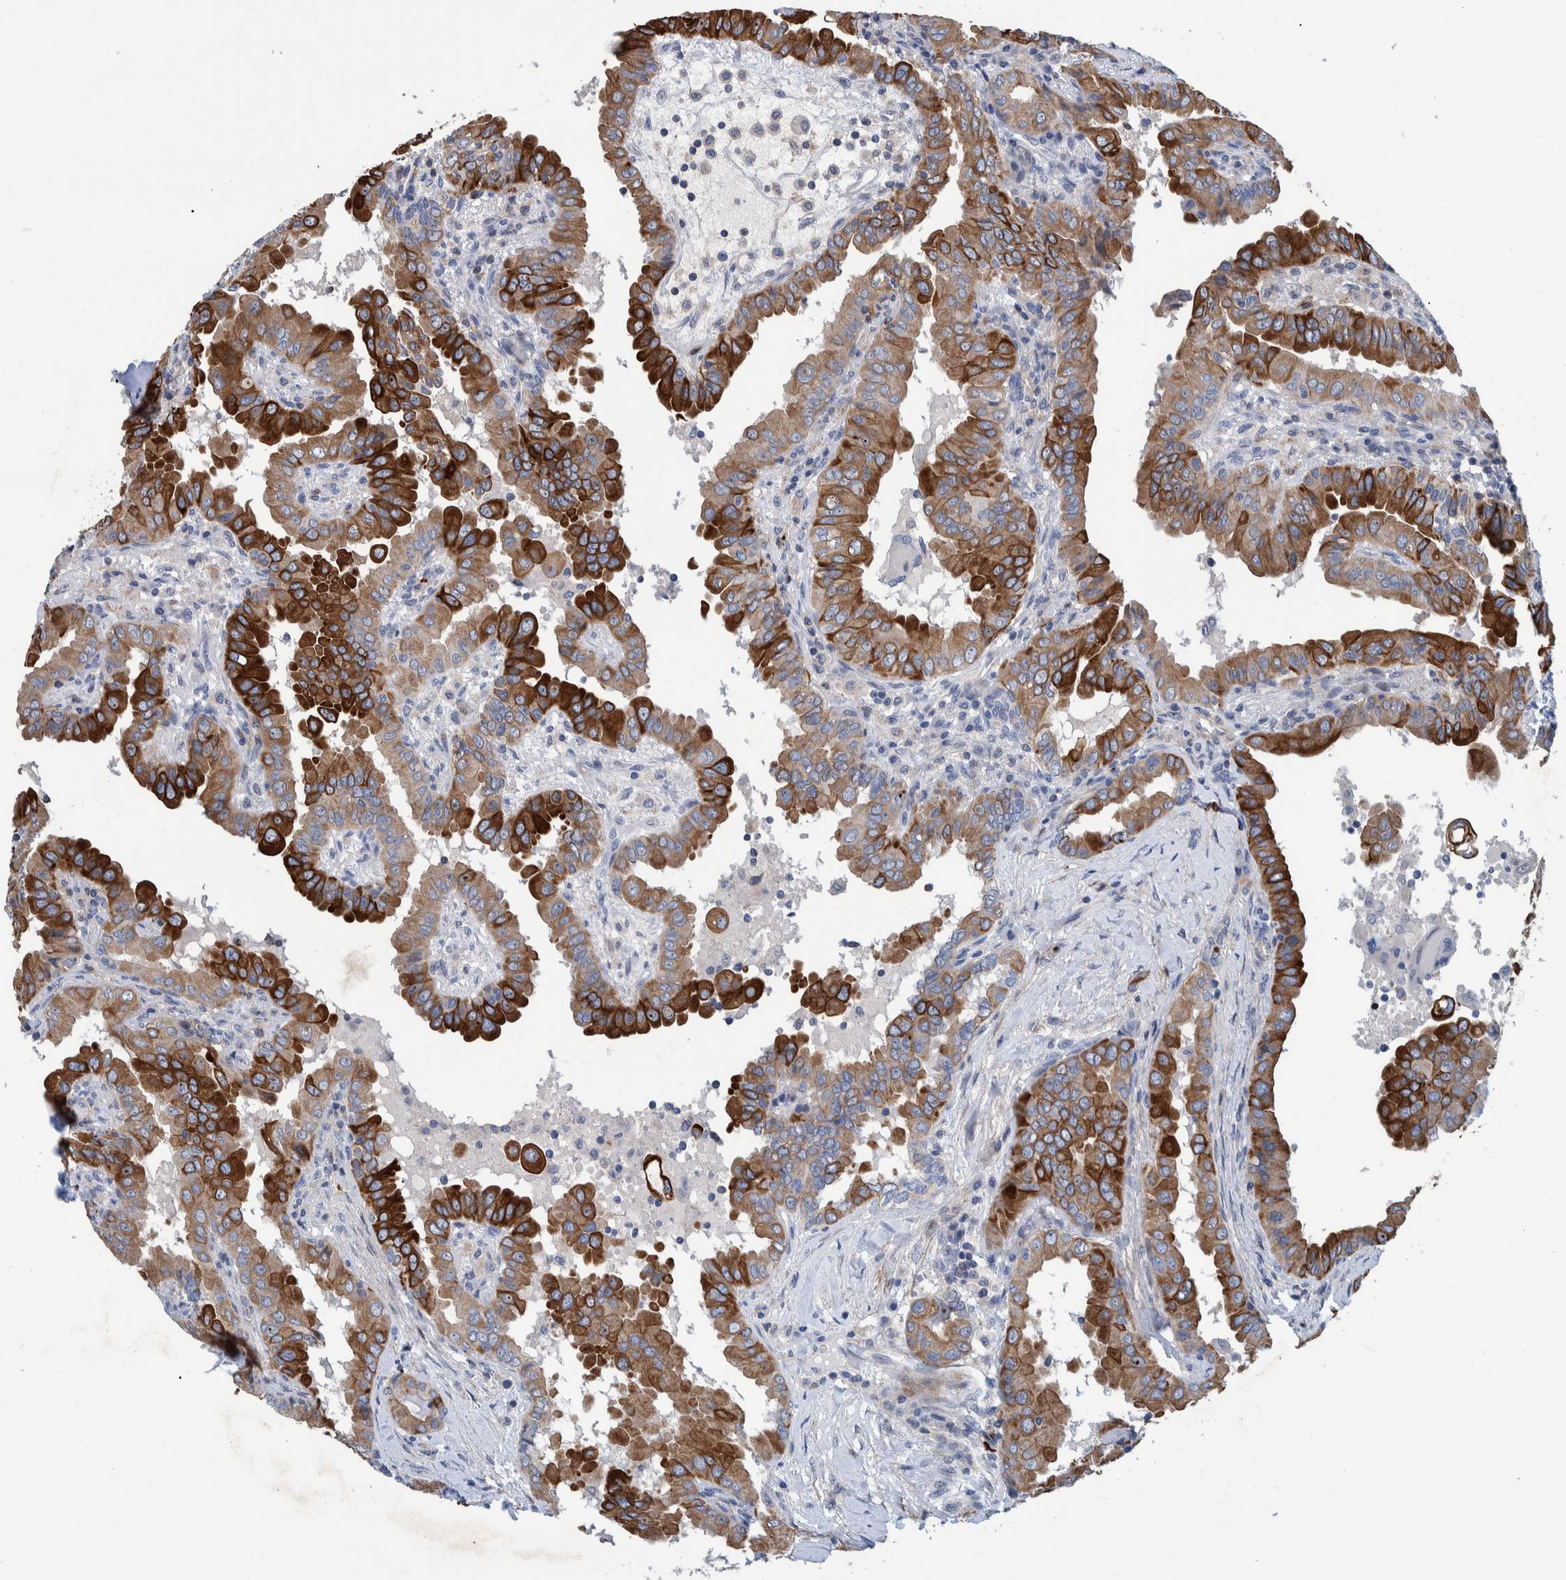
{"staining": {"intensity": "strong", "quantity": ">75%", "location": "cytoplasmic/membranous"}, "tissue": "thyroid cancer", "cell_type": "Tumor cells", "image_type": "cancer", "snomed": [{"axis": "morphology", "description": "Papillary adenocarcinoma, NOS"}, {"axis": "topography", "description": "Thyroid gland"}], "caption": "Thyroid cancer (papillary adenocarcinoma) stained with immunohistochemistry (IHC) exhibits strong cytoplasmic/membranous staining in about >75% of tumor cells. The protein is shown in brown color, while the nuclei are stained blue.", "gene": "MKS1", "patient": {"sex": "male", "age": 33}}